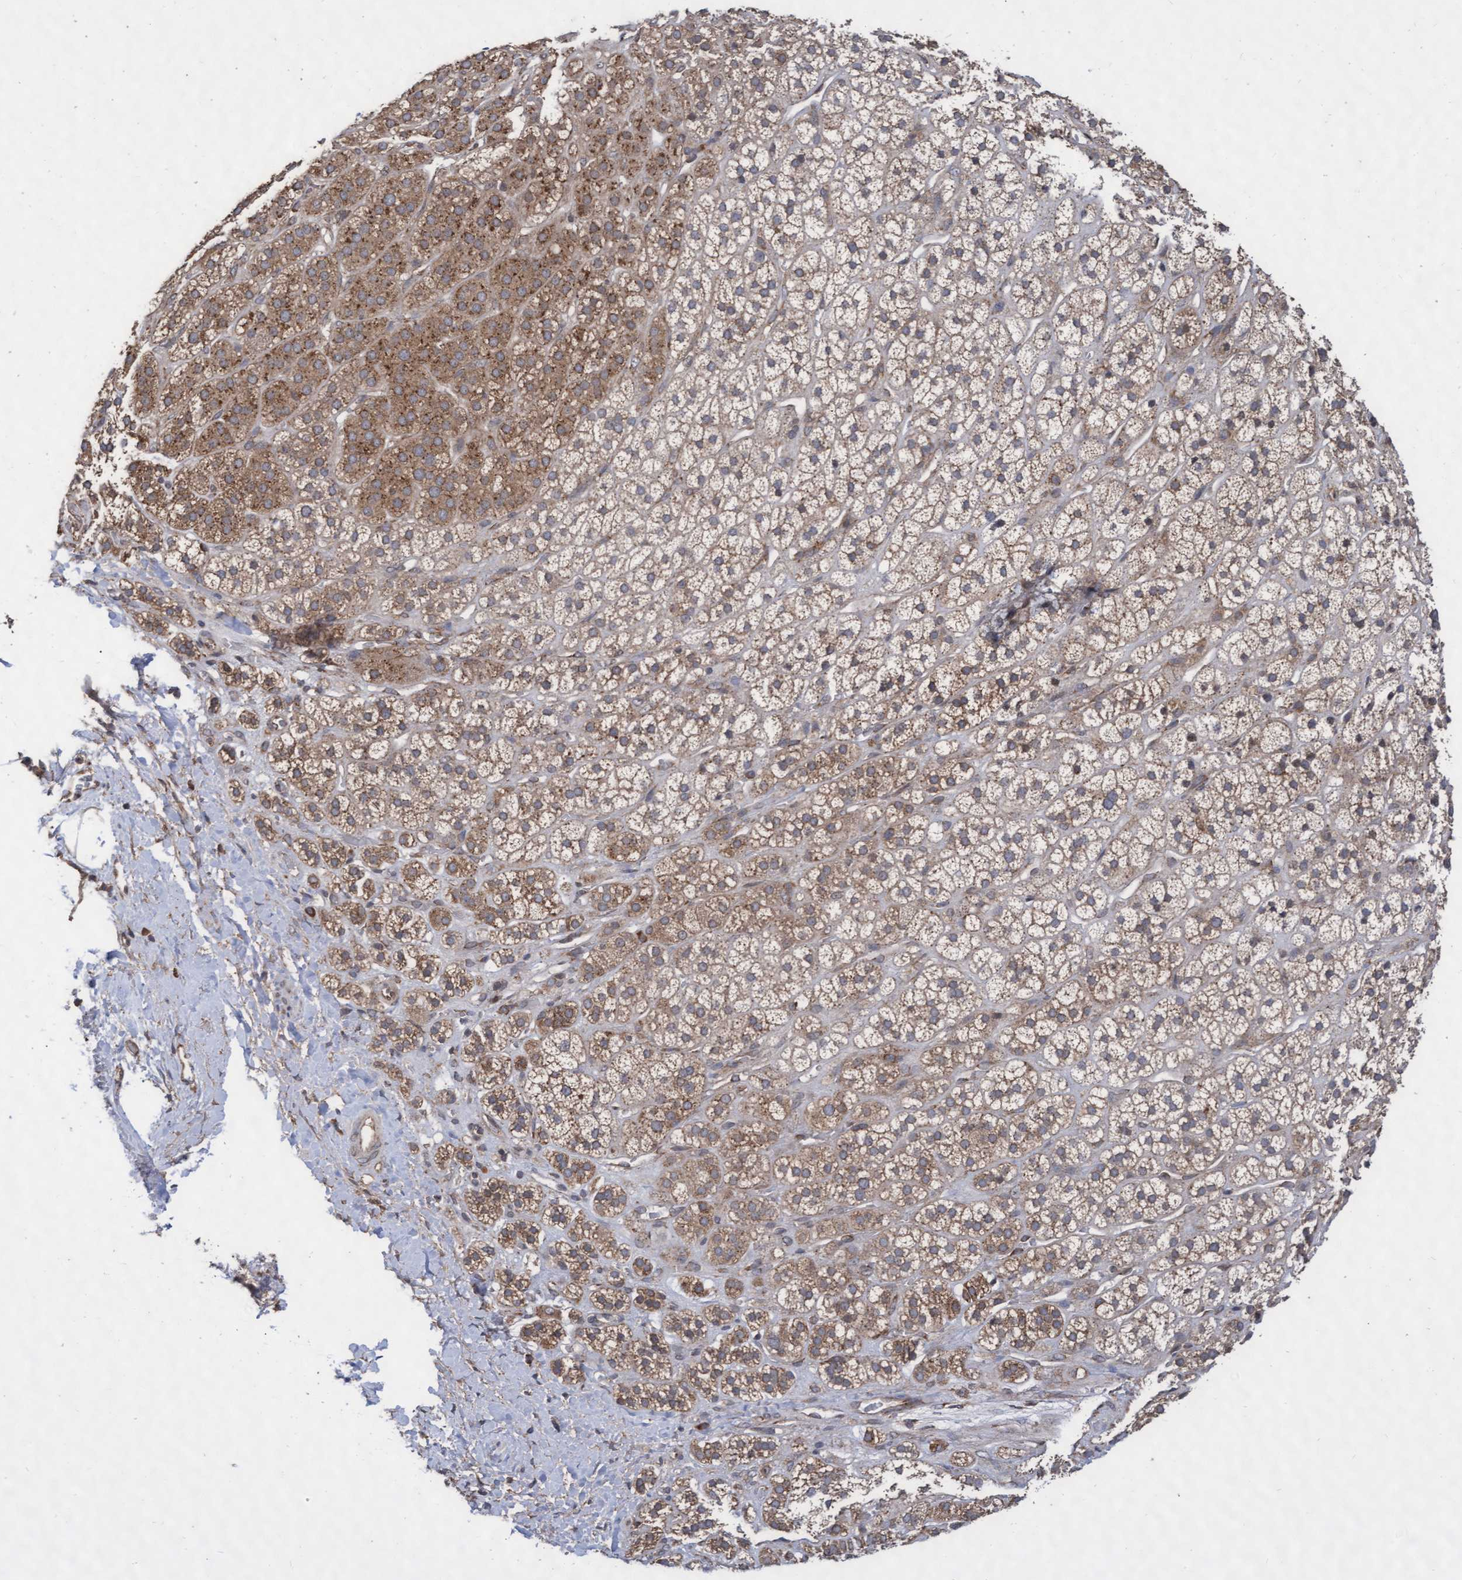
{"staining": {"intensity": "moderate", "quantity": "25%-75%", "location": "cytoplasmic/membranous"}, "tissue": "adrenal gland", "cell_type": "Glandular cells", "image_type": "normal", "snomed": [{"axis": "morphology", "description": "Normal tissue, NOS"}, {"axis": "topography", "description": "Adrenal gland"}], "caption": "Immunohistochemistry (IHC) micrograph of unremarkable adrenal gland: adrenal gland stained using IHC displays medium levels of moderate protein expression localized specifically in the cytoplasmic/membranous of glandular cells, appearing as a cytoplasmic/membranous brown color.", "gene": "ABCF2", "patient": {"sex": "male", "age": 56}}